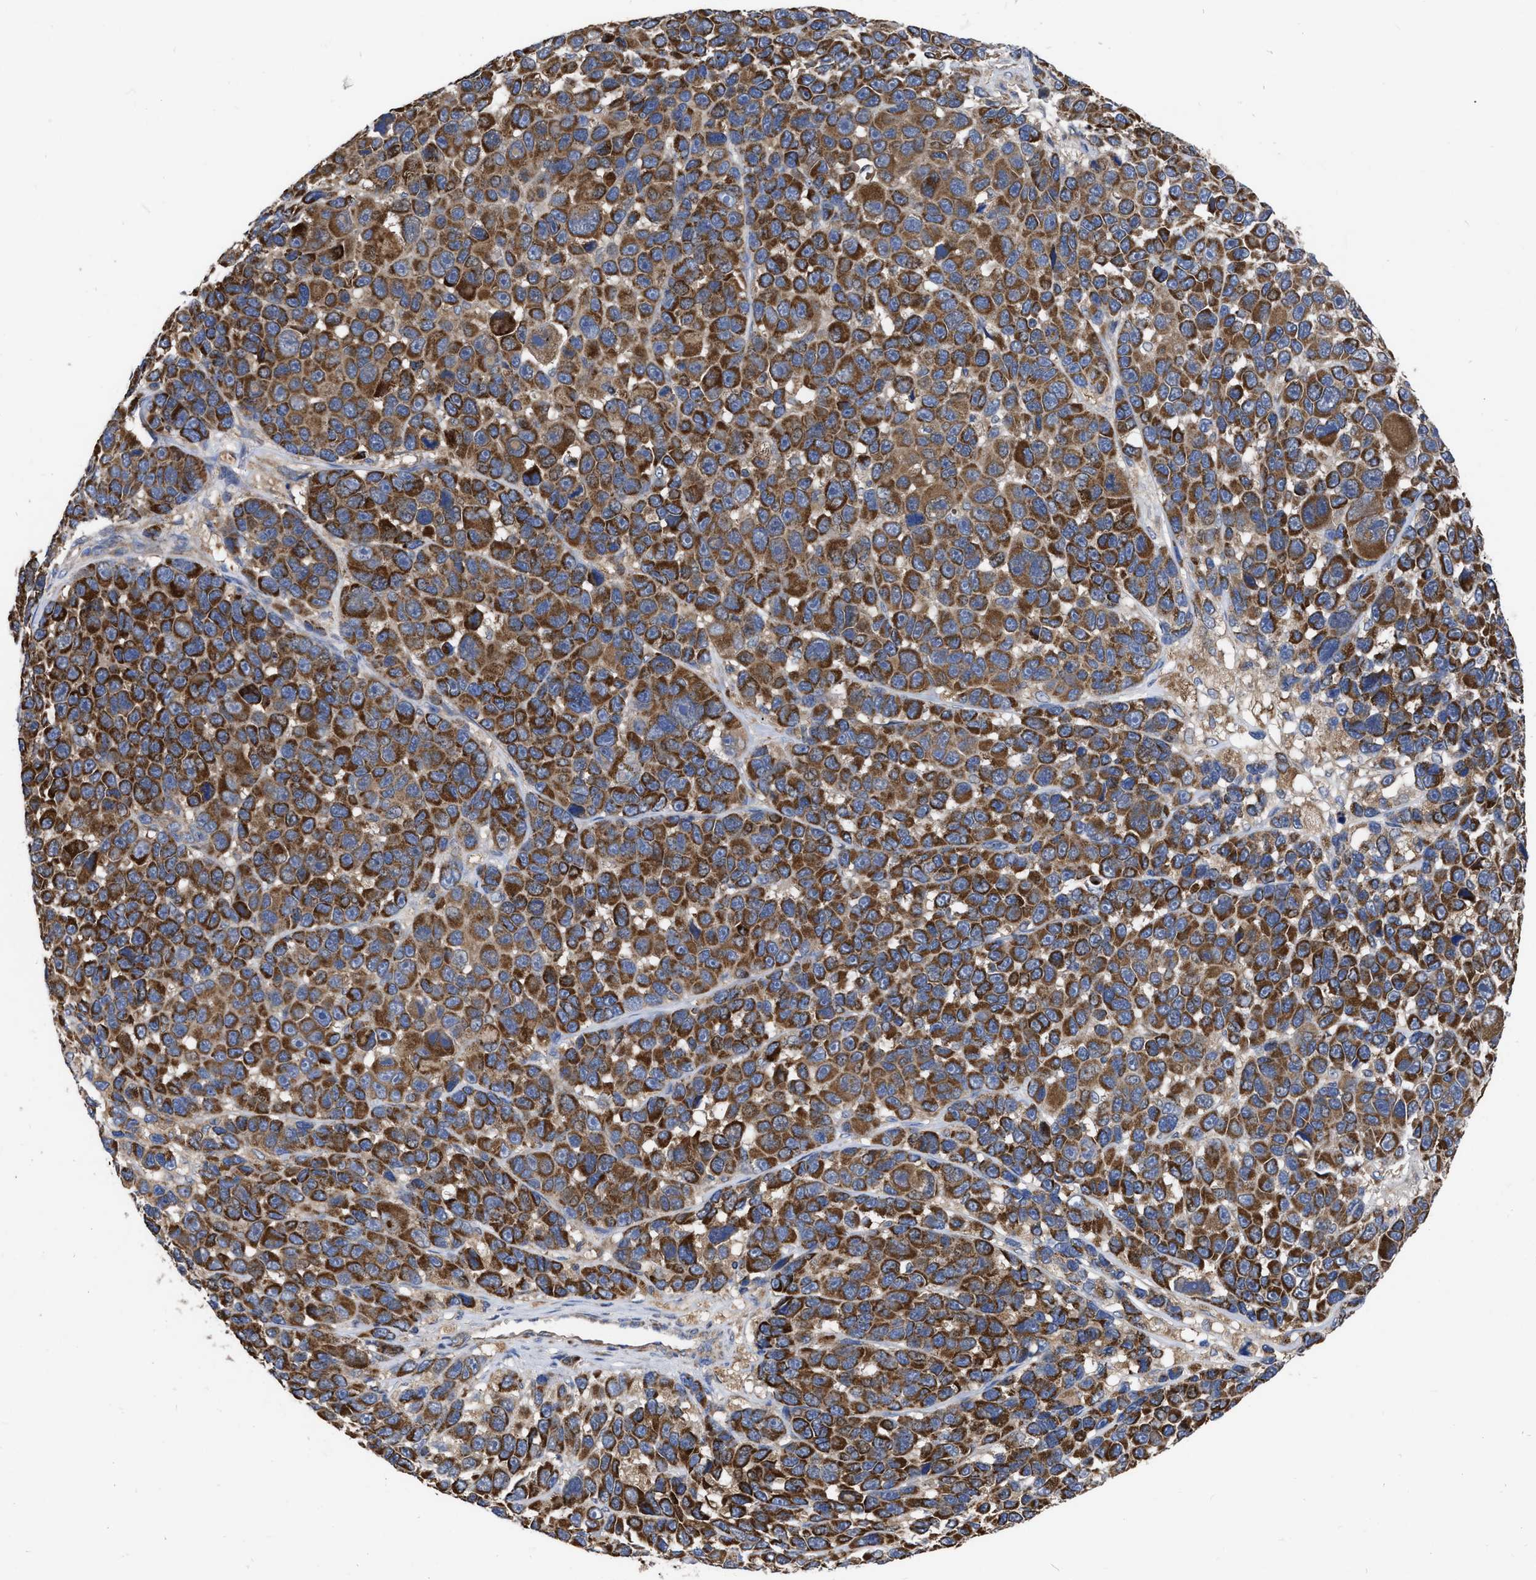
{"staining": {"intensity": "strong", "quantity": ">75%", "location": "cytoplasmic/membranous"}, "tissue": "melanoma", "cell_type": "Tumor cells", "image_type": "cancer", "snomed": [{"axis": "morphology", "description": "Malignant melanoma, NOS"}, {"axis": "topography", "description": "Skin"}], "caption": "Immunohistochemistry (IHC) image of neoplastic tissue: human melanoma stained using immunohistochemistry (IHC) shows high levels of strong protein expression localized specifically in the cytoplasmic/membranous of tumor cells, appearing as a cytoplasmic/membranous brown color.", "gene": "CDKN2C", "patient": {"sex": "male", "age": 53}}